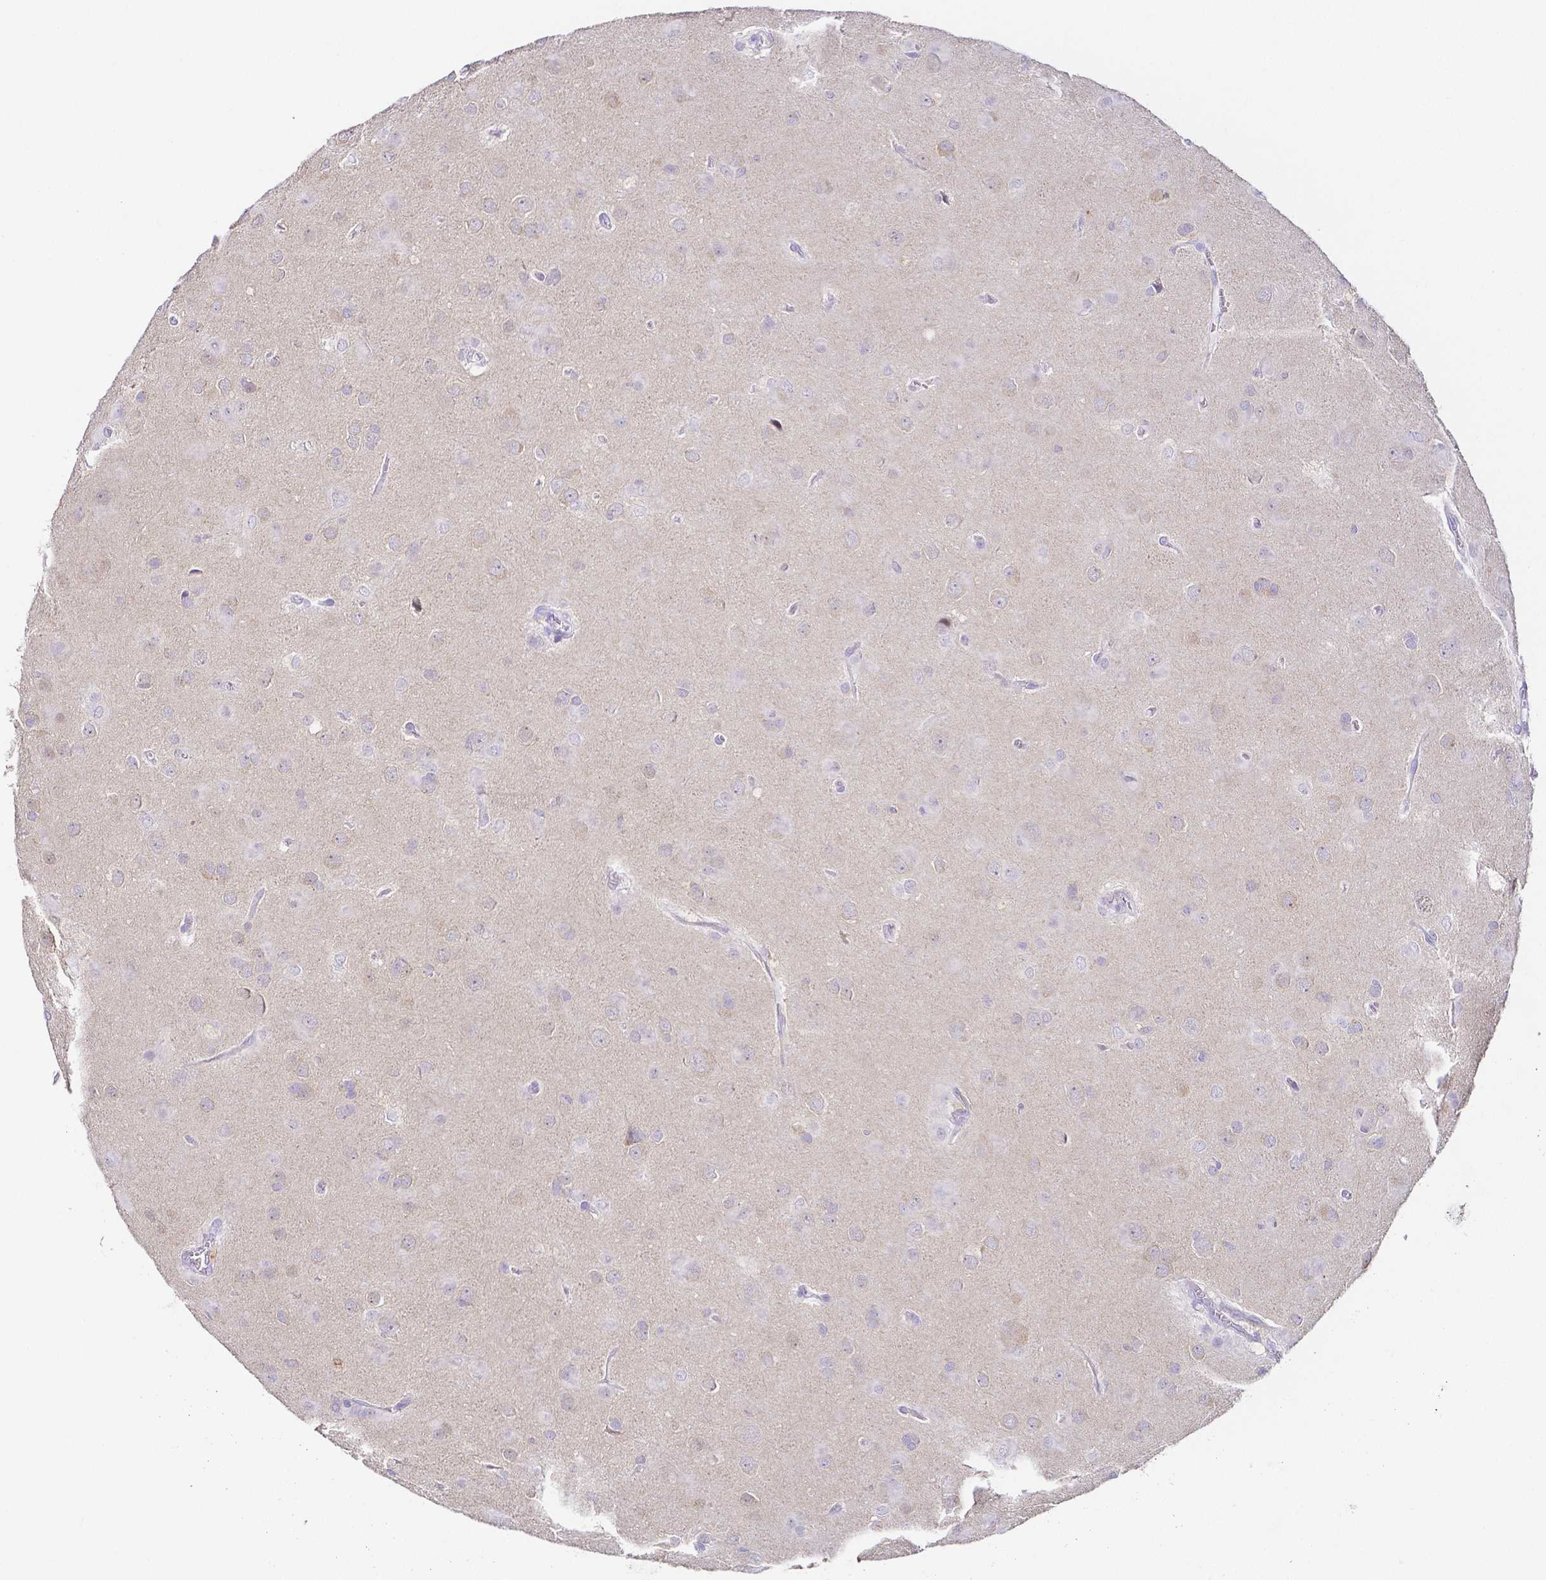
{"staining": {"intensity": "negative", "quantity": "none", "location": "none"}, "tissue": "glioma", "cell_type": "Tumor cells", "image_type": "cancer", "snomed": [{"axis": "morphology", "description": "Glioma, malignant, Low grade"}, {"axis": "topography", "description": "Brain"}], "caption": "Protein analysis of glioma reveals no significant positivity in tumor cells.", "gene": "PKP3", "patient": {"sex": "male", "age": 58}}